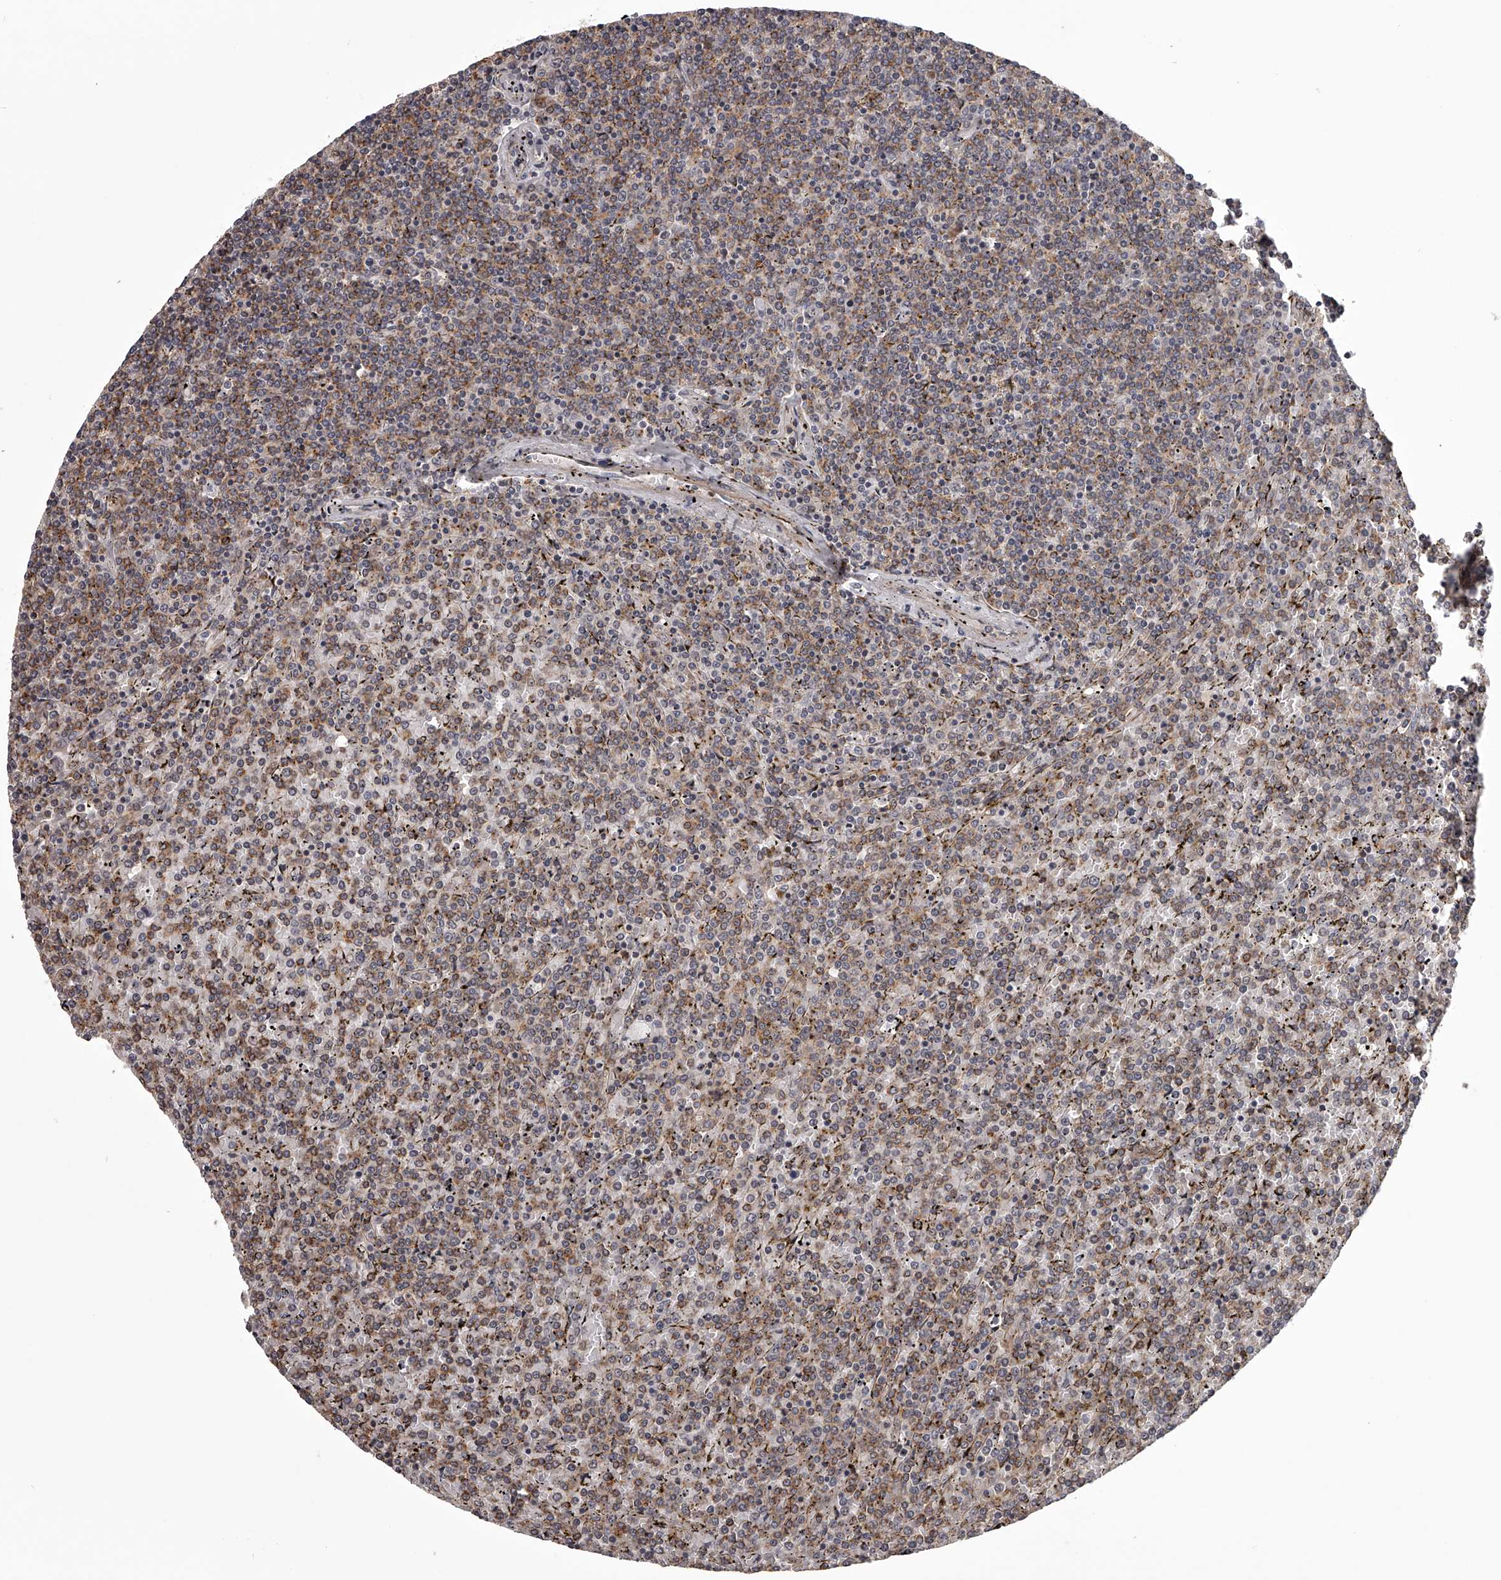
{"staining": {"intensity": "weak", "quantity": "25%-75%", "location": "cytoplasmic/membranous"}, "tissue": "lymphoma", "cell_type": "Tumor cells", "image_type": "cancer", "snomed": [{"axis": "morphology", "description": "Malignant lymphoma, non-Hodgkin's type, Low grade"}, {"axis": "topography", "description": "Spleen"}], "caption": "Lymphoma stained for a protein (brown) reveals weak cytoplasmic/membranous positive staining in approximately 25%-75% of tumor cells.", "gene": "RRP36", "patient": {"sex": "female", "age": 19}}